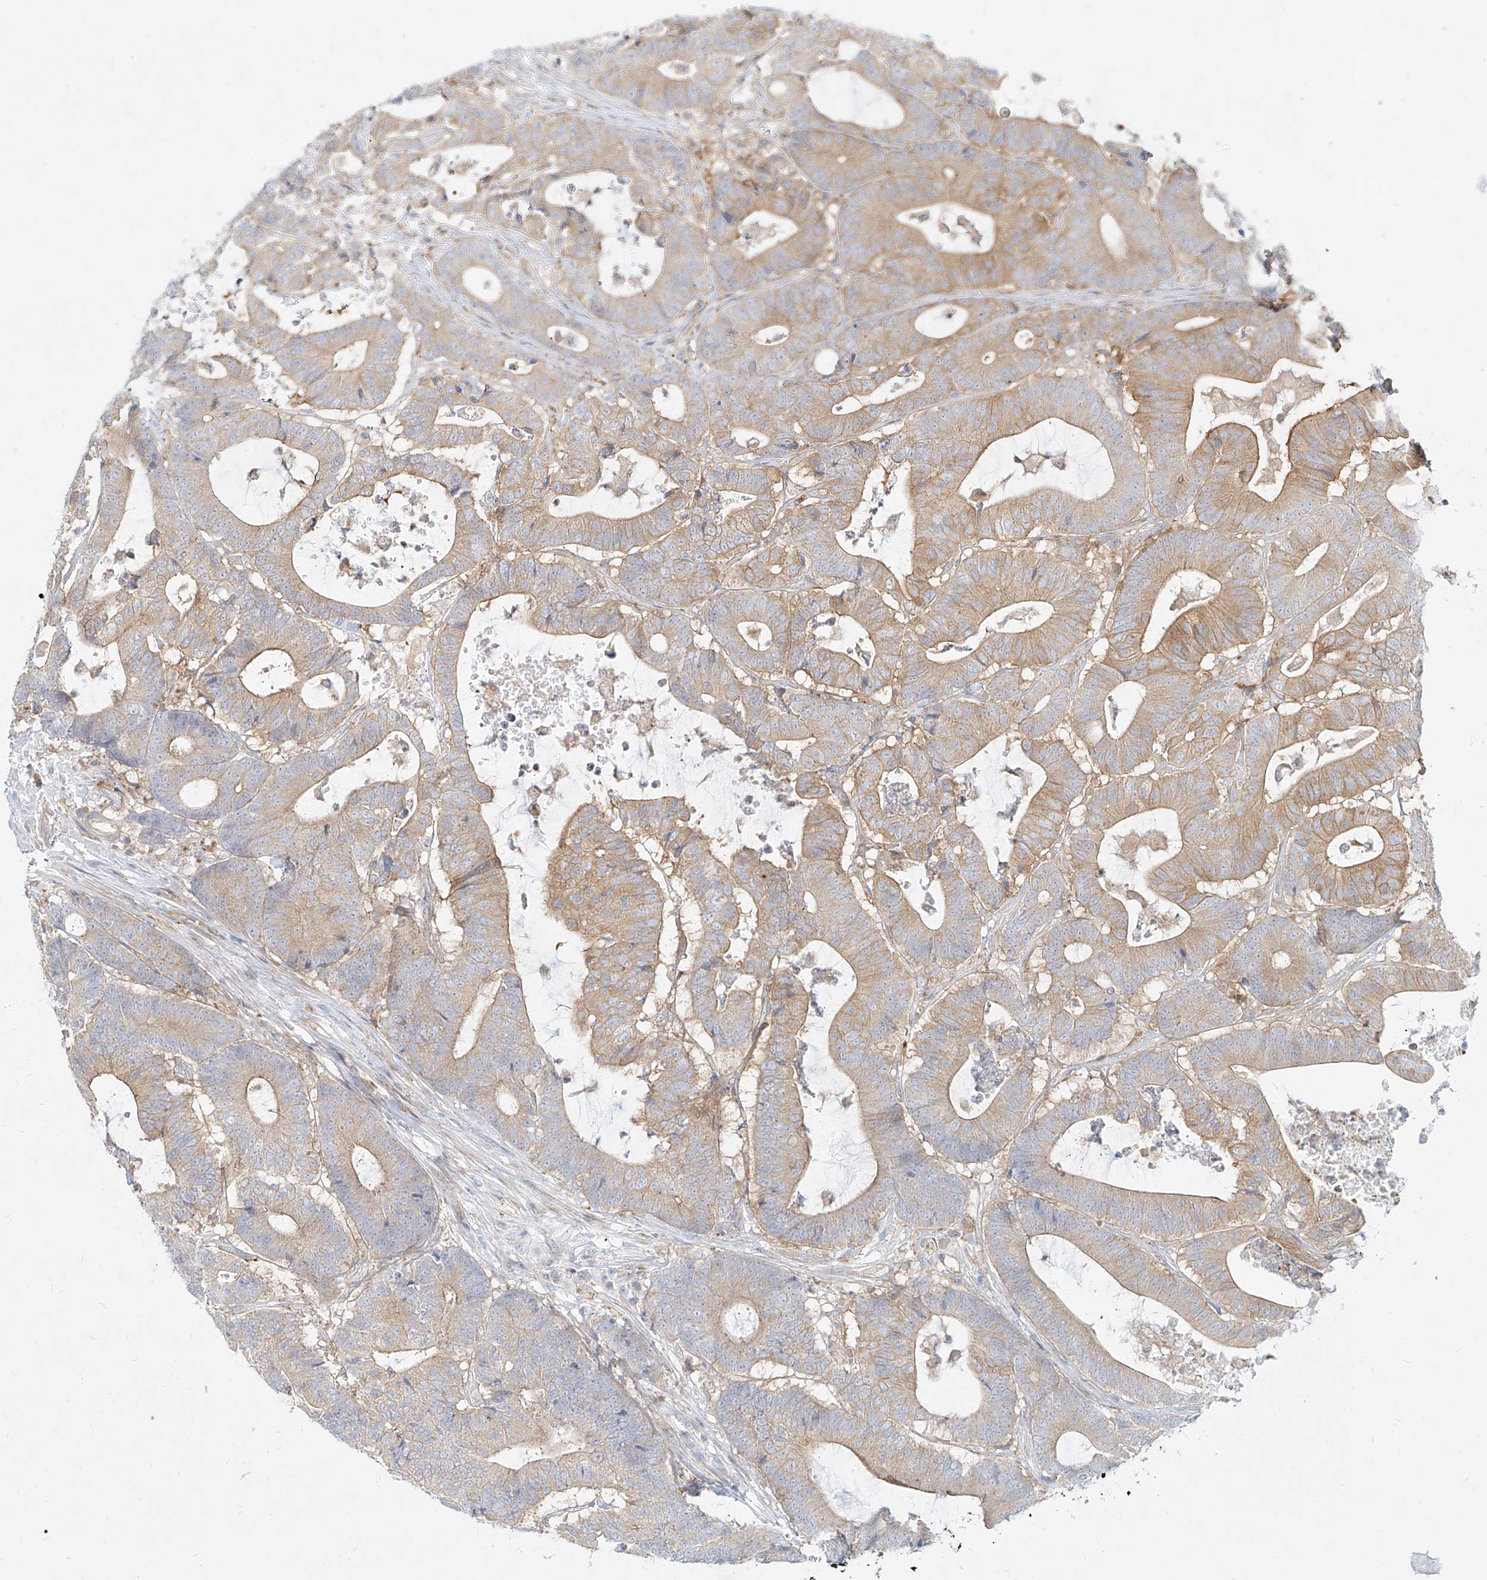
{"staining": {"intensity": "moderate", "quantity": ">75%", "location": "cytoplasmic/membranous"}, "tissue": "colorectal cancer", "cell_type": "Tumor cells", "image_type": "cancer", "snomed": [{"axis": "morphology", "description": "Adenocarcinoma, NOS"}, {"axis": "topography", "description": "Colon"}], "caption": "An image of adenocarcinoma (colorectal) stained for a protein exhibits moderate cytoplasmic/membranous brown staining in tumor cells. (Stains: DAB in brown, nuclei in blue, Microscopy: brightfield microscopy at high magnification).", "gene": "SLC2A12", "patient": {"sex": "female", "age": 84}}